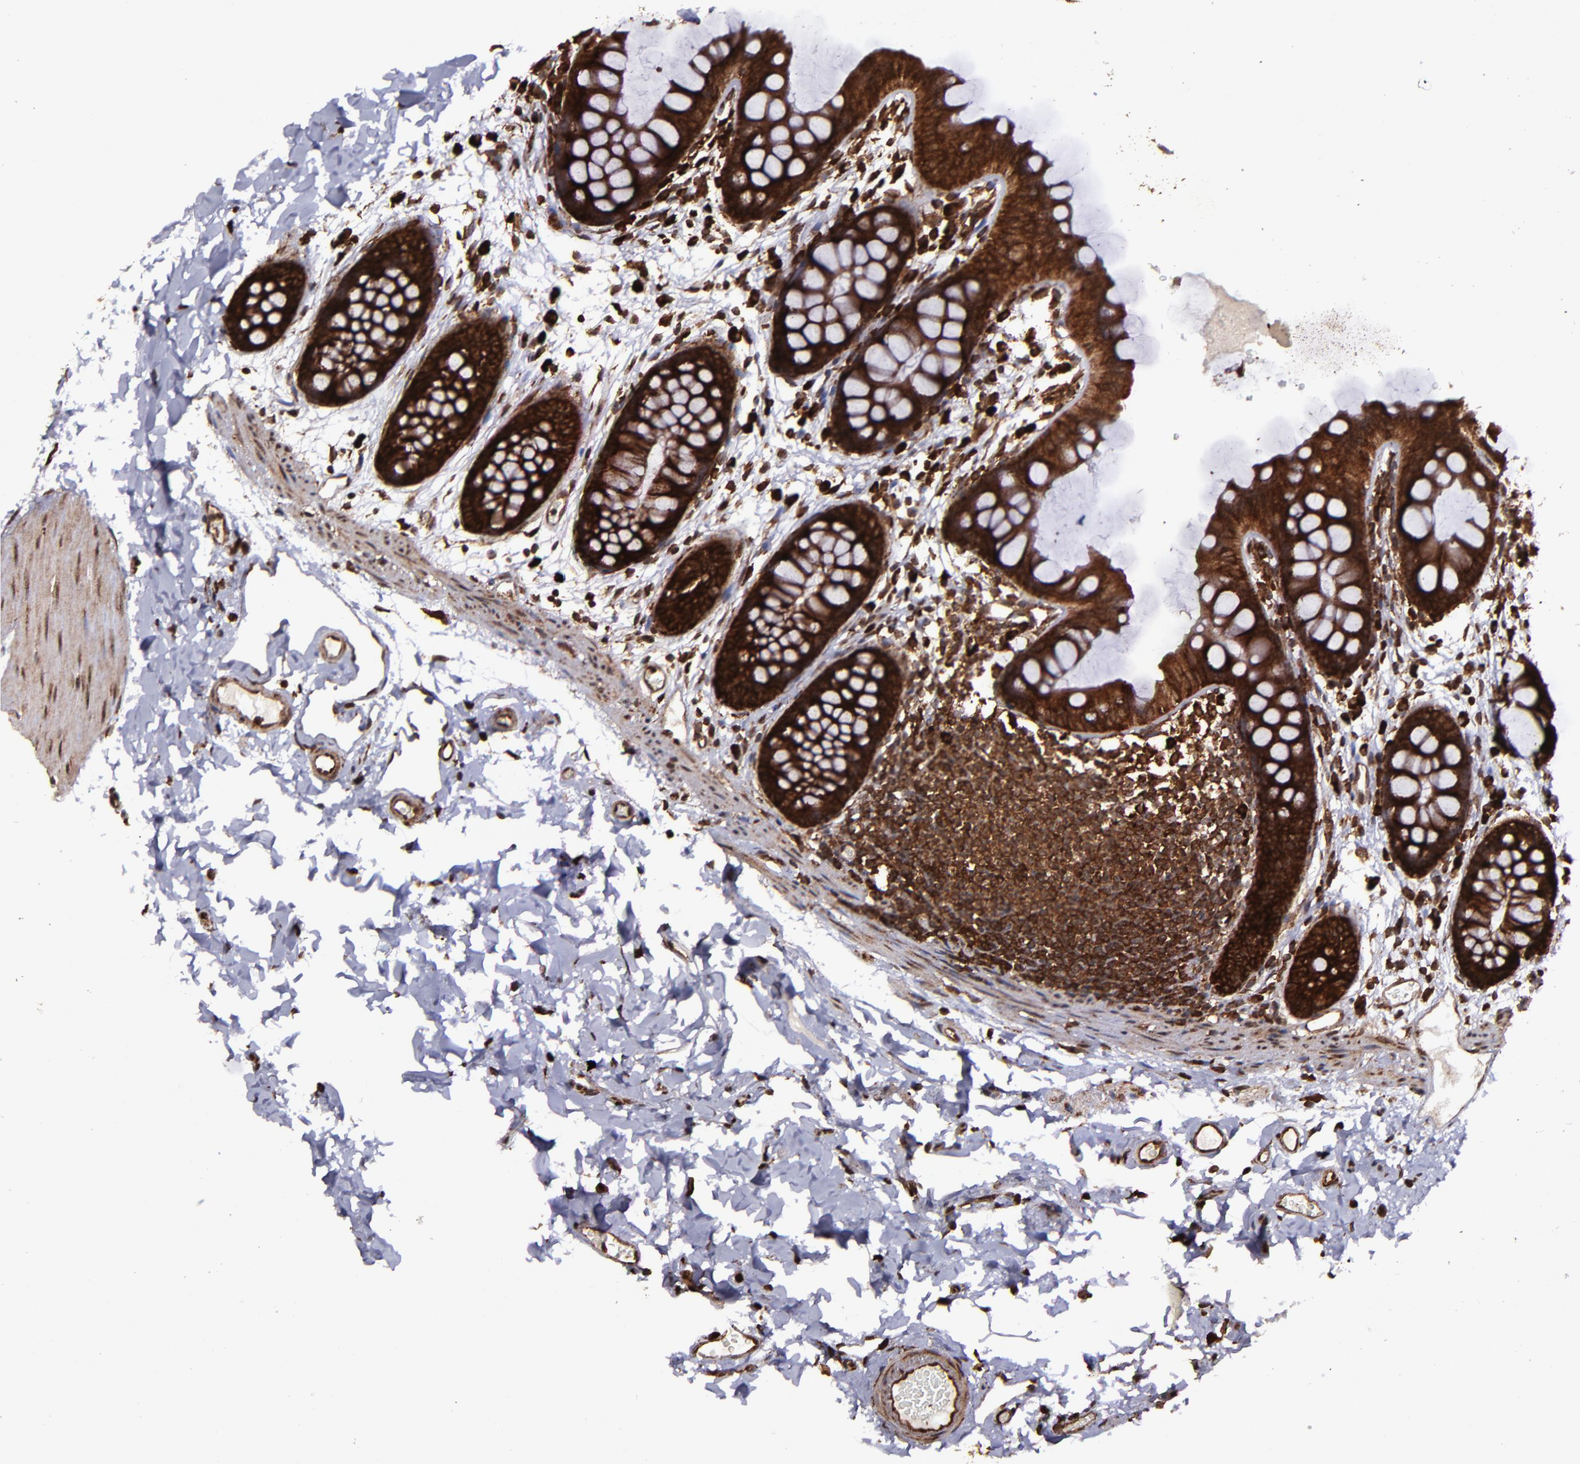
{"staining": {"intensity": "strong", "quantity": ">75%", "location": "cytoplasmic/membranous,nuclear"}, "tissue": "colon", "cell_type": "Endothelial cells", "image_type": "normal", "snomed": [{"axis": "morphology", "description": "Normal tissue, NOS"}, {"axis": "topography", "description": "Smooth muscle"}, {"axis": "topography", "description": "Colon"}], "caption": "Strong cytoplasmic/membranous,nuclear staining for a protein is seen in about >75% of endothelial cells of normal colon using IHC.", "gene": "EIF4ENIF1", "patient": {"sex": "male", "age": 67}}